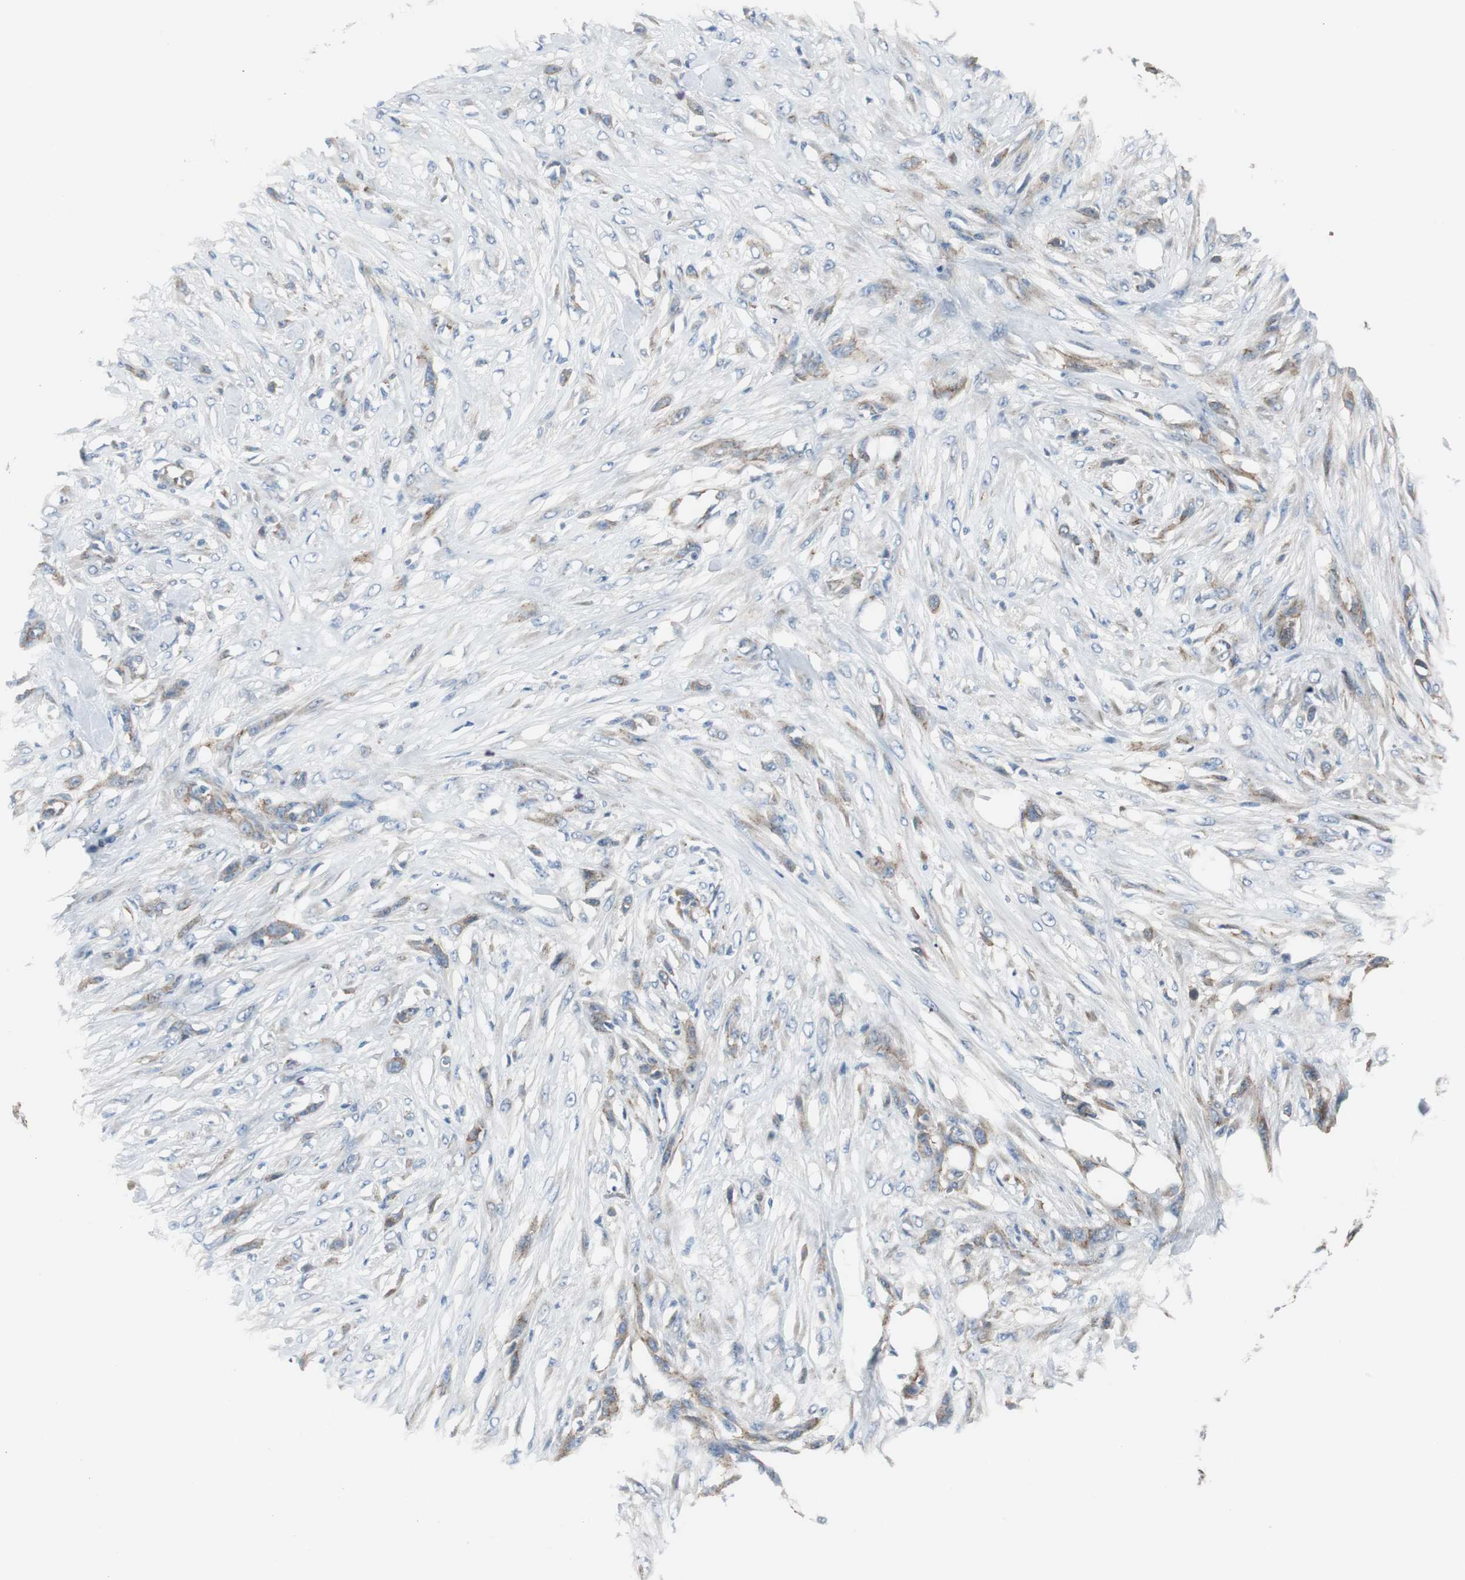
{"staining": {"intensity": "moderate", "quantity": "25%-75%", "location": "cytoplasmic/membranous"}, "tissue": "skin cancer", "cell_type": "Tumor cells", "image_type": "cancer", "snomed": [{"axis": "morphology", "description": "Normal tissue, NOS"}, {"axis": "morphology", "description": "Squamous cell carcinoma, NOS"}, {"axis": "topography", "description": "Skin"}], "caption": "Moderate cytoplasmic/membranous staining for a protein is appreciated in approximately 25%-75% of tumor cells of squamous cell carcinoma (skin) using immunohistochemistry (IHC).", "gene": "STXBP4", "patient": {"sex": "female", "age": 59}}